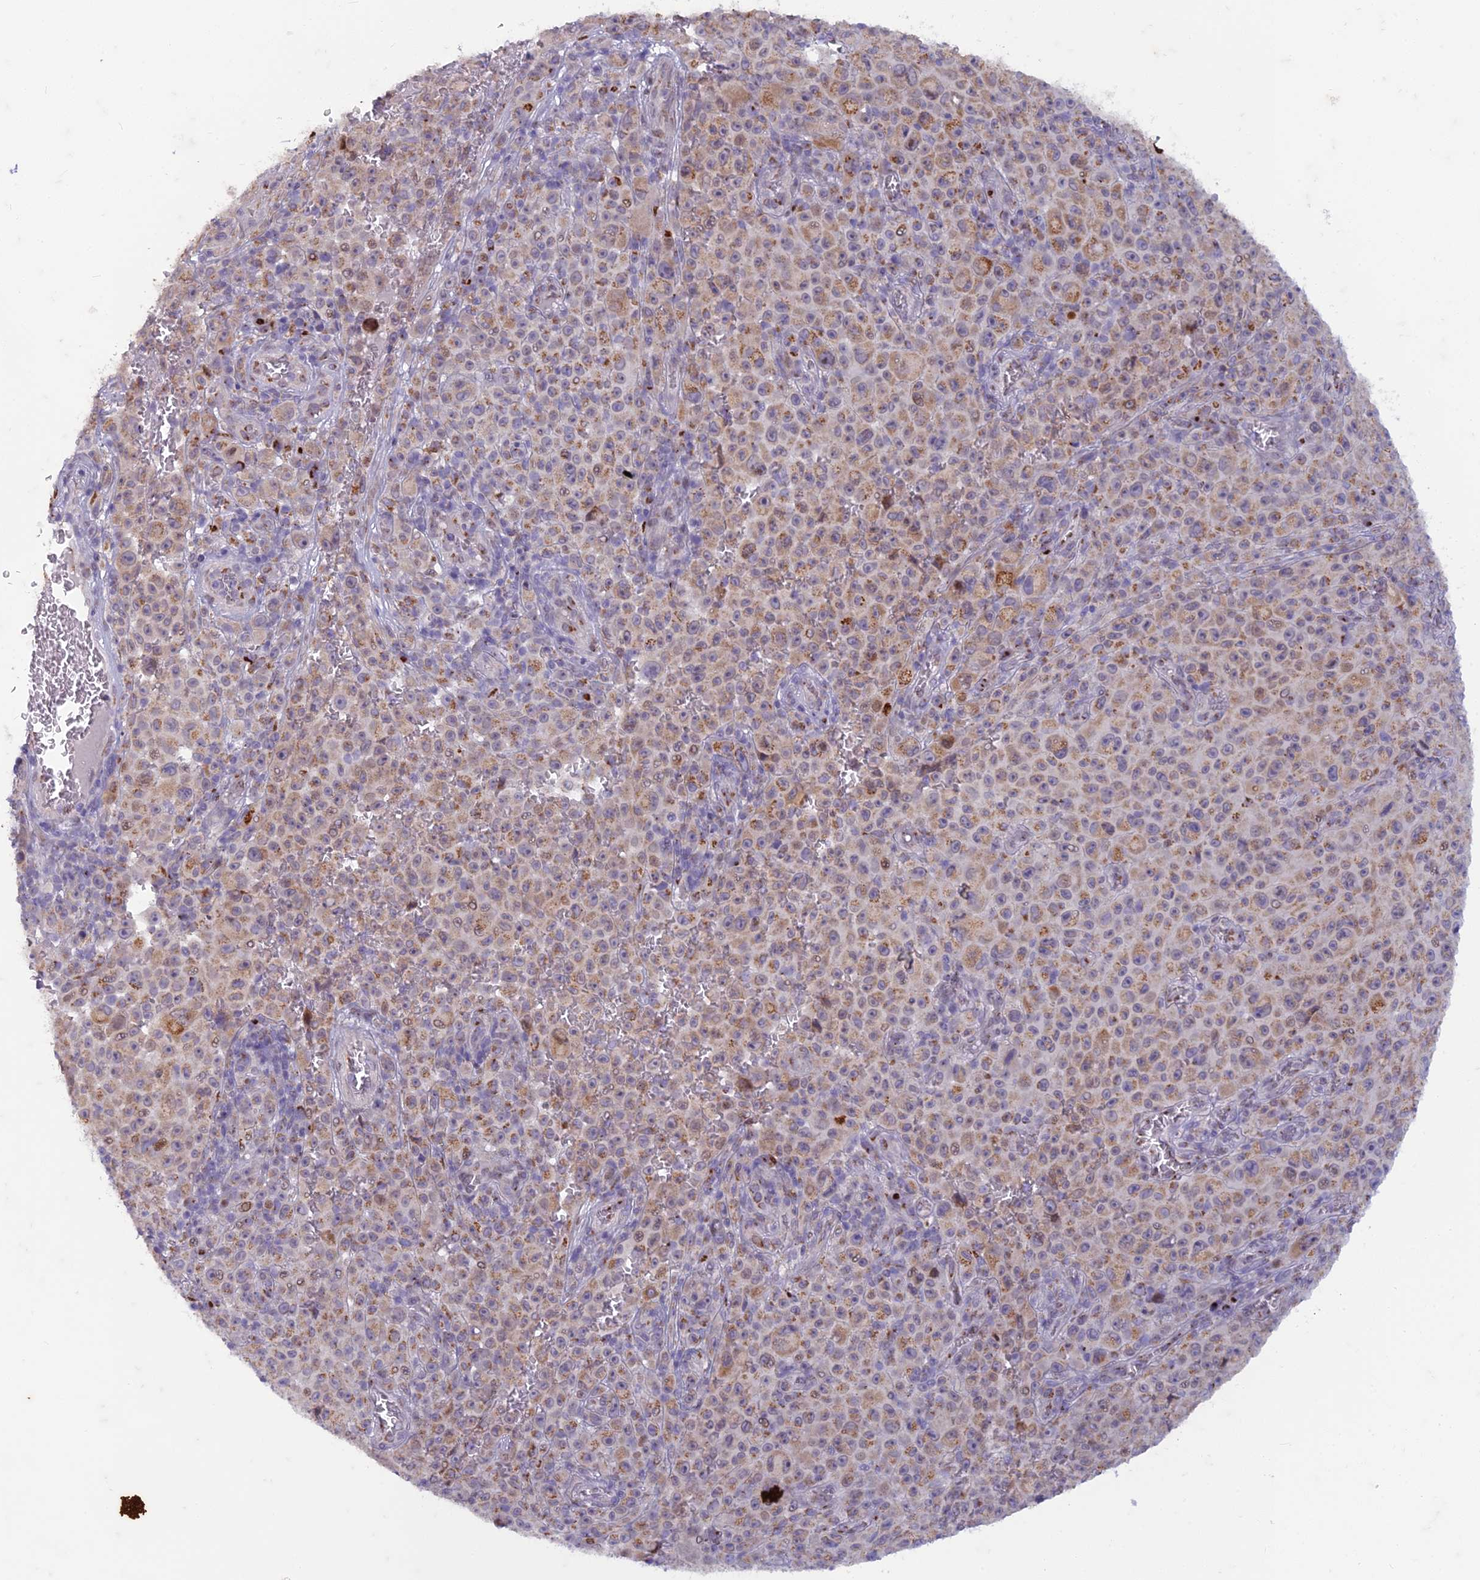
{"staining": {"intensity": "weak", "quantity": ">75%", "location": "cytoplasmic/membranous"}, "tissue": "melanoma", "cell_type": "Tumor cells", "image_type": "cancer", "snomed": [{"axis": "morphology", "description": "Malignant melanoma, NOS"}, {"axis": "topography", "description": "Skin"}], "caption": "Human malignant melanoma stained with a protein marker exhibits weak staining in tumor cells.", "gene": "FAM3C", "patient": {"sex": "female", "age": 82}}